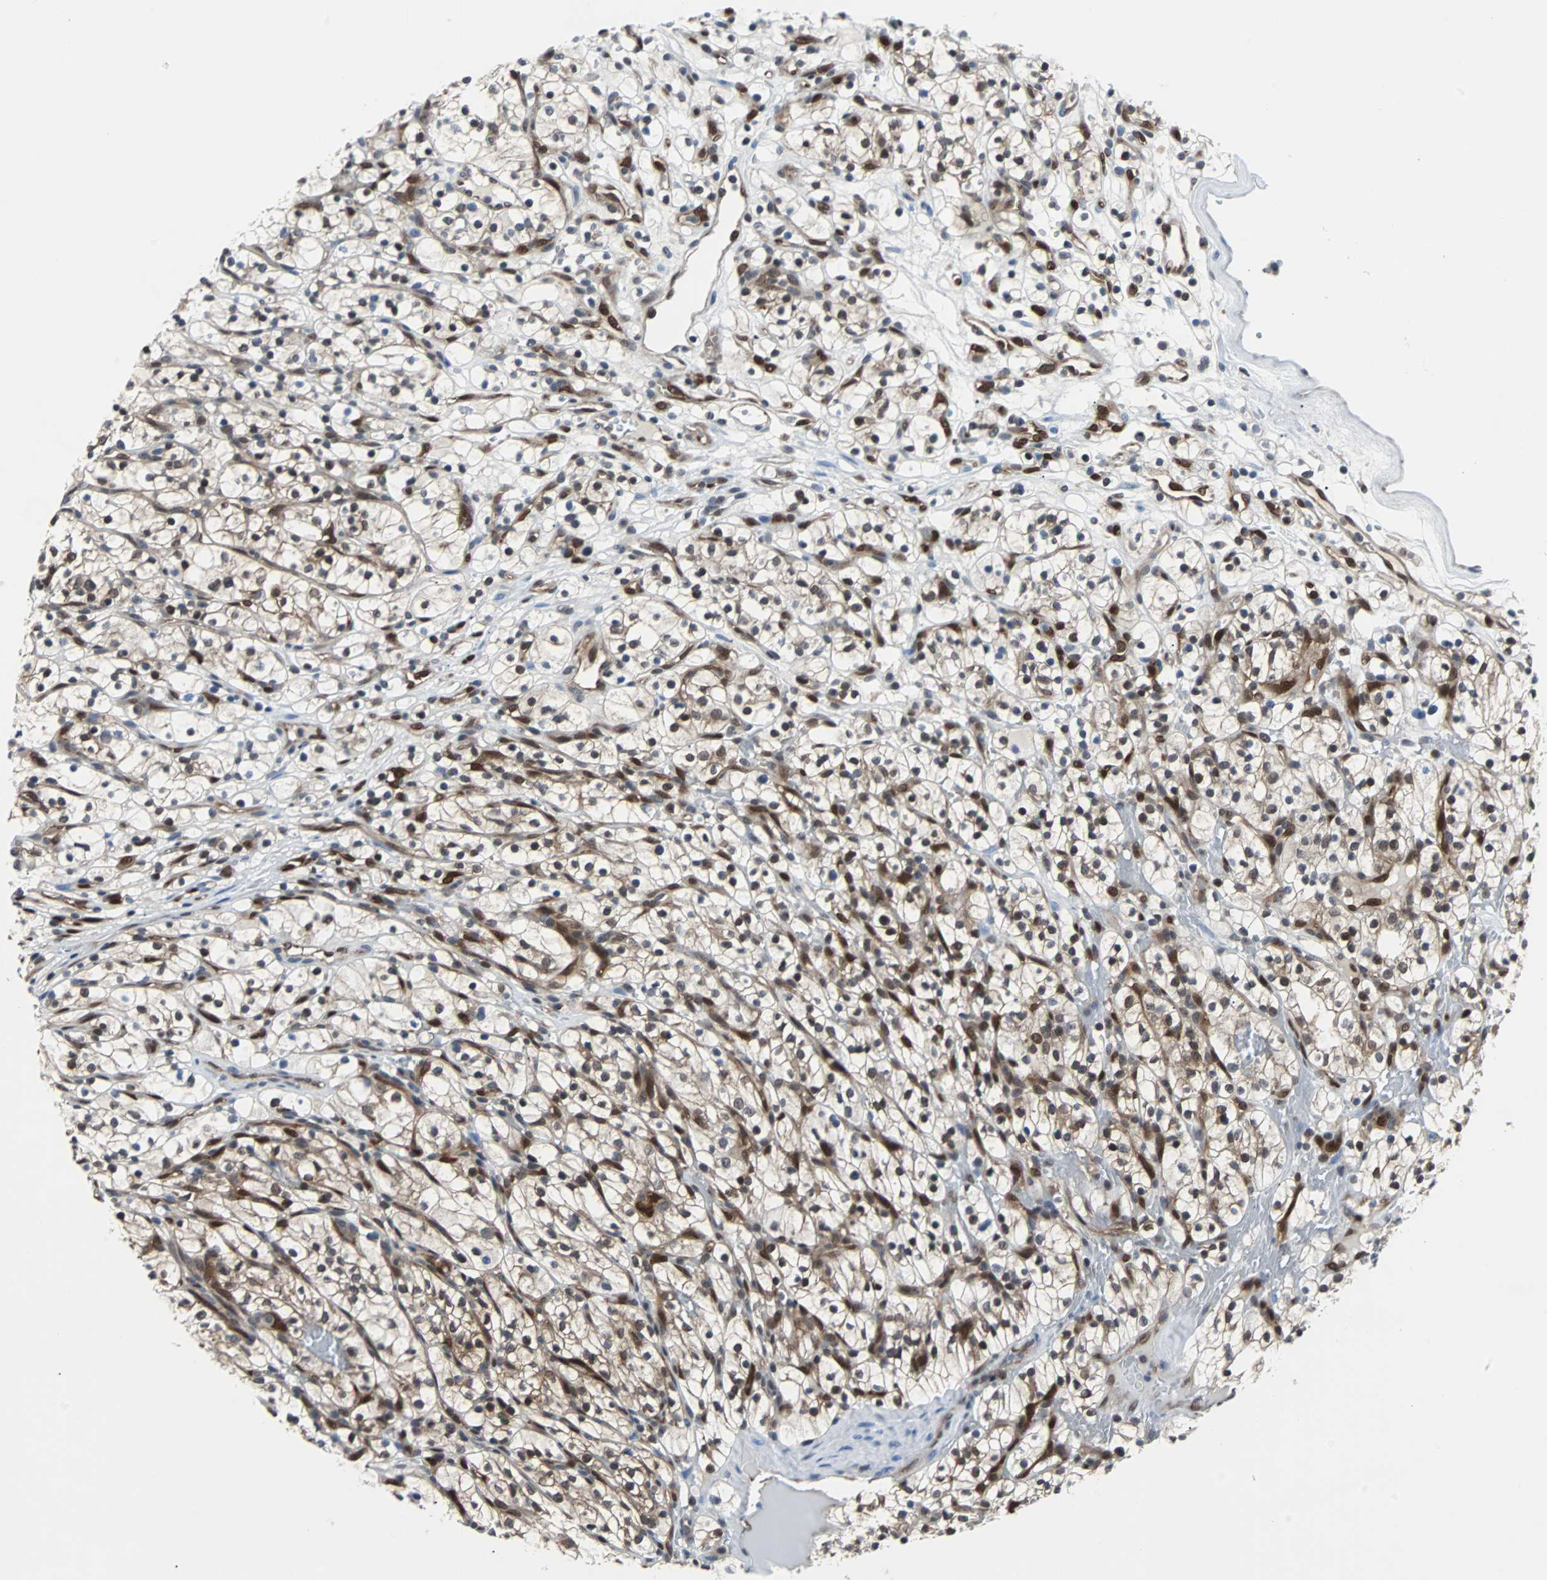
{"staining": {"intensity": "moderate", "quantity": ">75%", "location": "cytoplasmic/membranous,nuclear"}, "tissue": "renal cancer", "cell_type": "Tumor cells", "image_type": "cancer", "snomed": [{"axis": "morphology", "description": "Adenocarcinoma, NOS"}, {"axis": "topography", "description": "Kidney"}], "caption": "A micrograph showing moderate cytoplasmic/membranous and nuclear positivity in approximately >75% of tumor cells in renal cancer, as visualized by brown immunohistochemical staining.", "gene": "MAP2K6", "patient": {"sex": "female", "age": 57}}